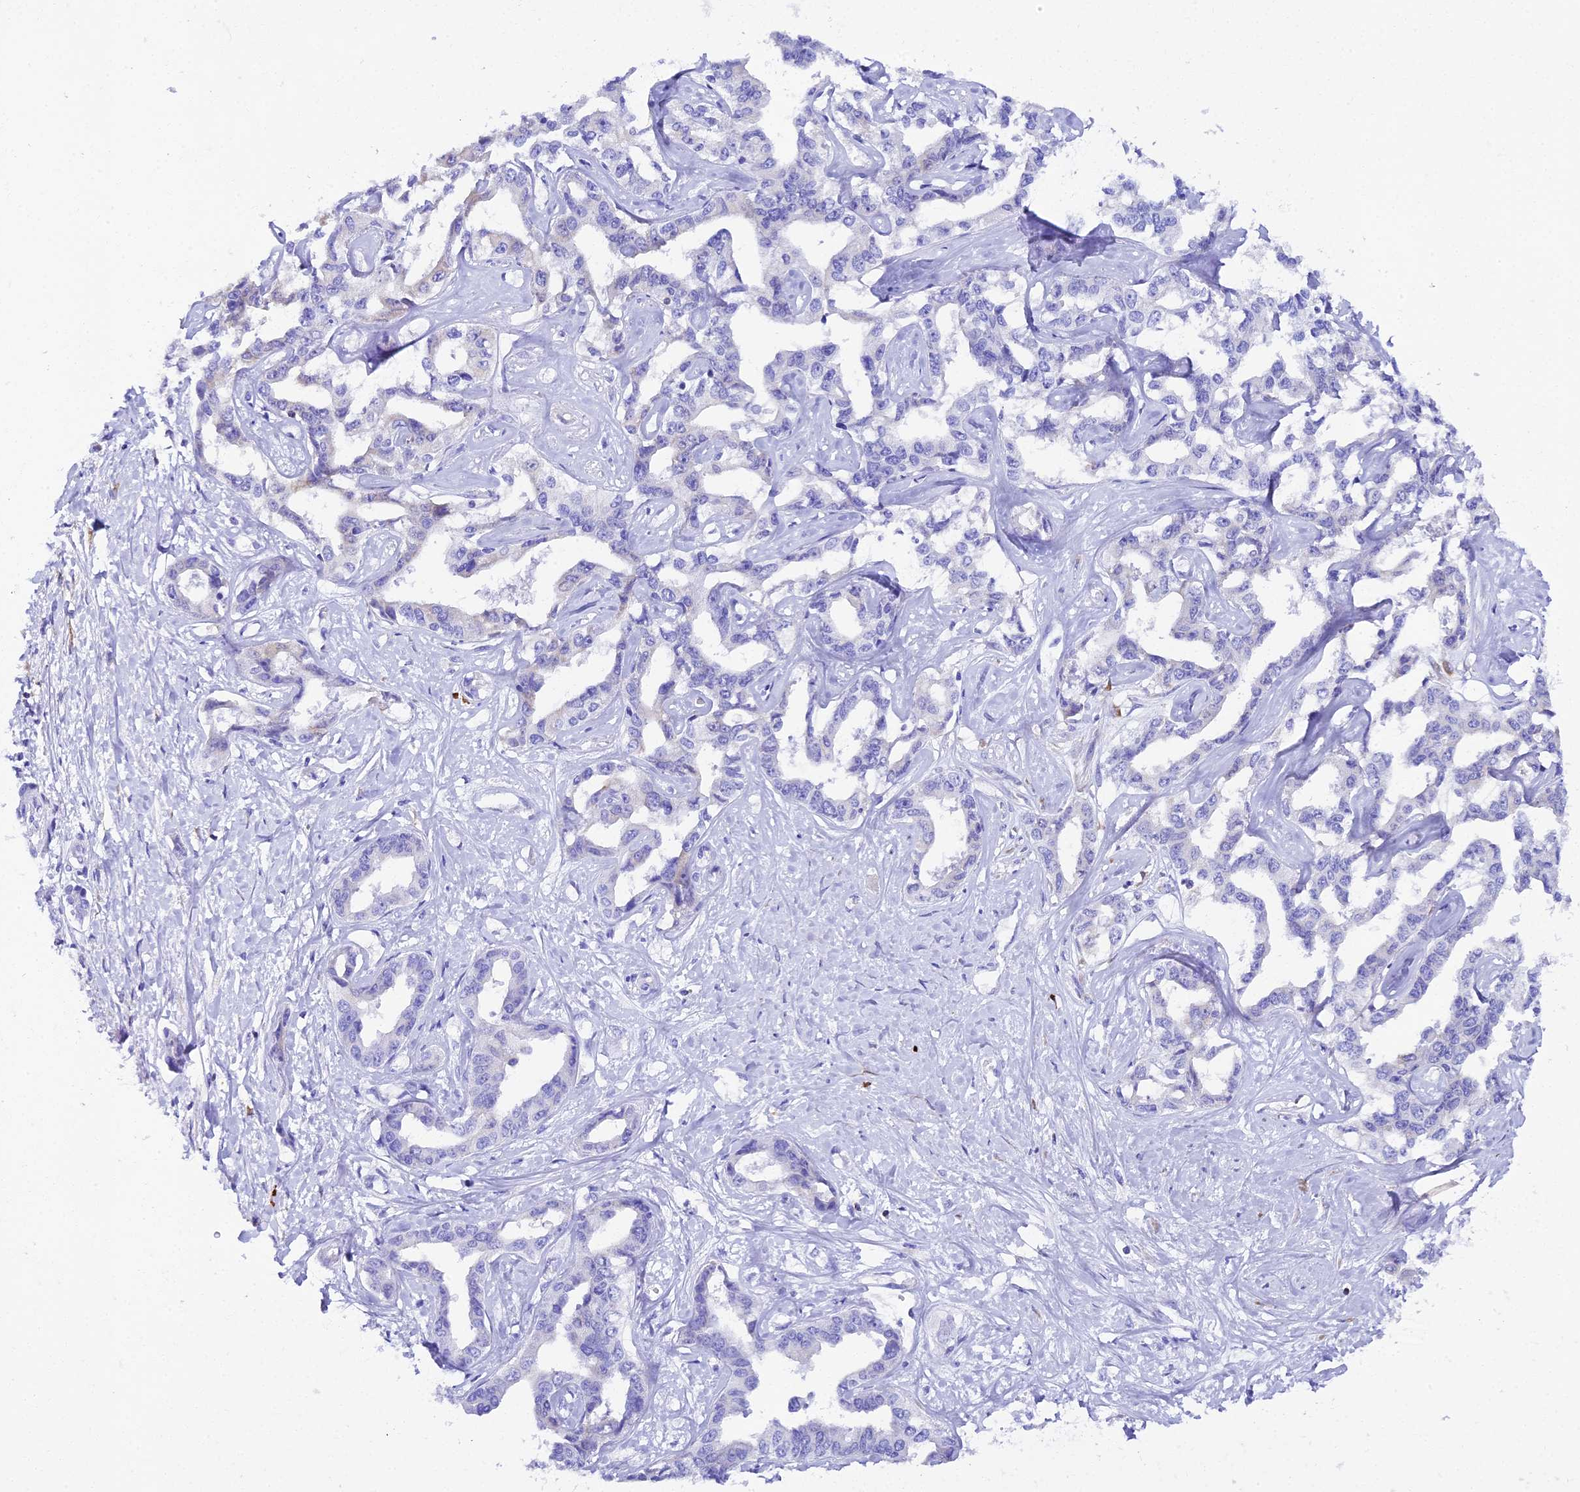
{"staining": {"intensity": "negative", "quantity": "none", "location": "none"}, "tissue": "liver cancer", "cell_type": "Tumor cells", "image_type": "cancer", "snomed": [{"axis": "morphology", "description": "Cholangiocarcinoma"}, {"axis": "topography", "description": "Liver"}], "caption": "Tumor cells are negative for brown protein staining in liver cancer (cholangiocarcinoma).", "gene": "FKBP11", "patient": {"sex": "male", "age": 59}}